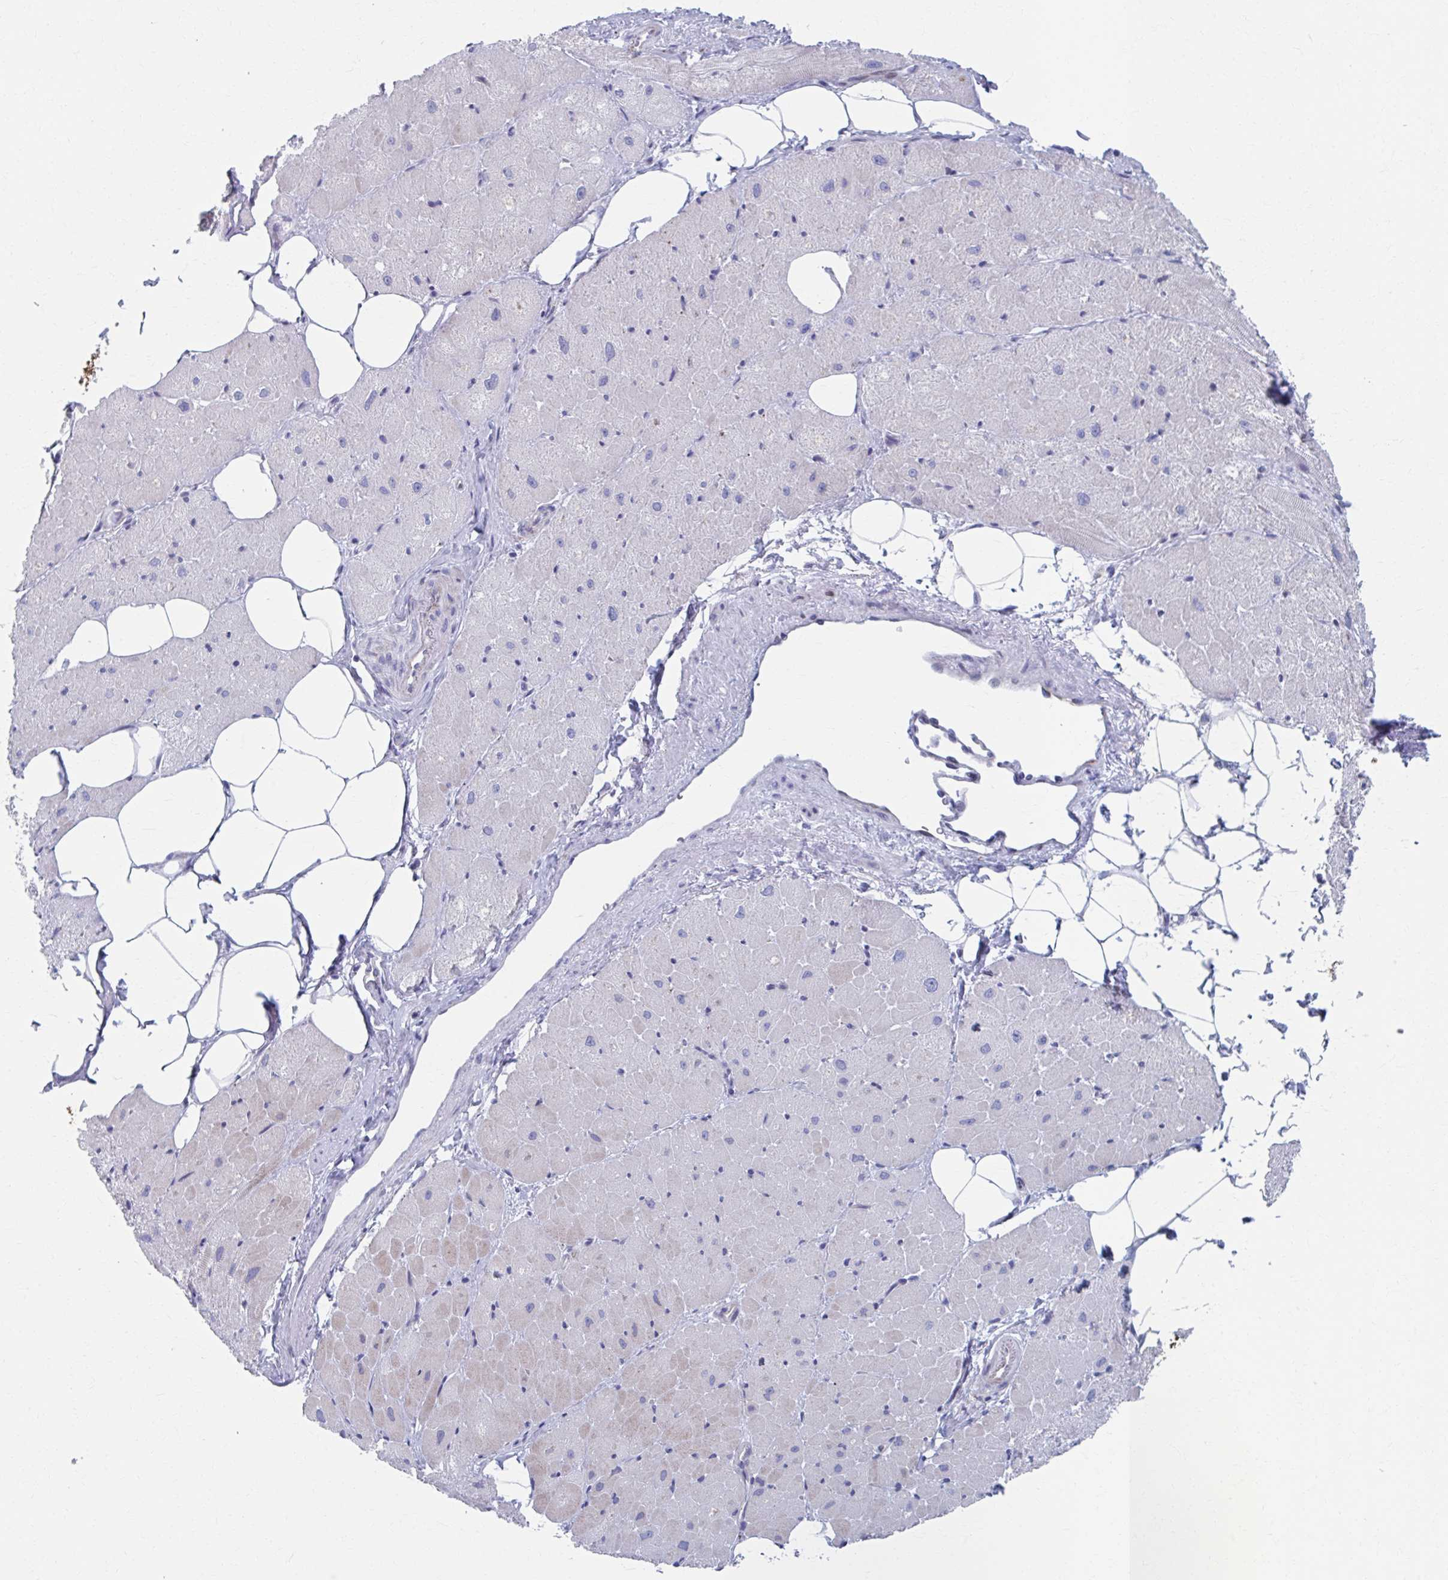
{"staining": {"intensity": "moderate", "quantity": "<25%", "location": "cytoplasmic/membranous"}, "tissue": "heart muscle", "cell_type": "Cardiomyocytes", "image_type": "normal", "snomed": [{"axis": "morphology", "description": "Normal tissue, NOS"}, {"axis": "topography", "description": "Heart"}], "caption": "Immunohistochemistry (IHC) of unremarkable human heart muscle exhibits low levels of moderate cytoplasmic/membranous positivity in approximately <25% of cardiomyocytes.", "gene": "ABHD16B", "patient": {"sex": "male", "age": 62}}